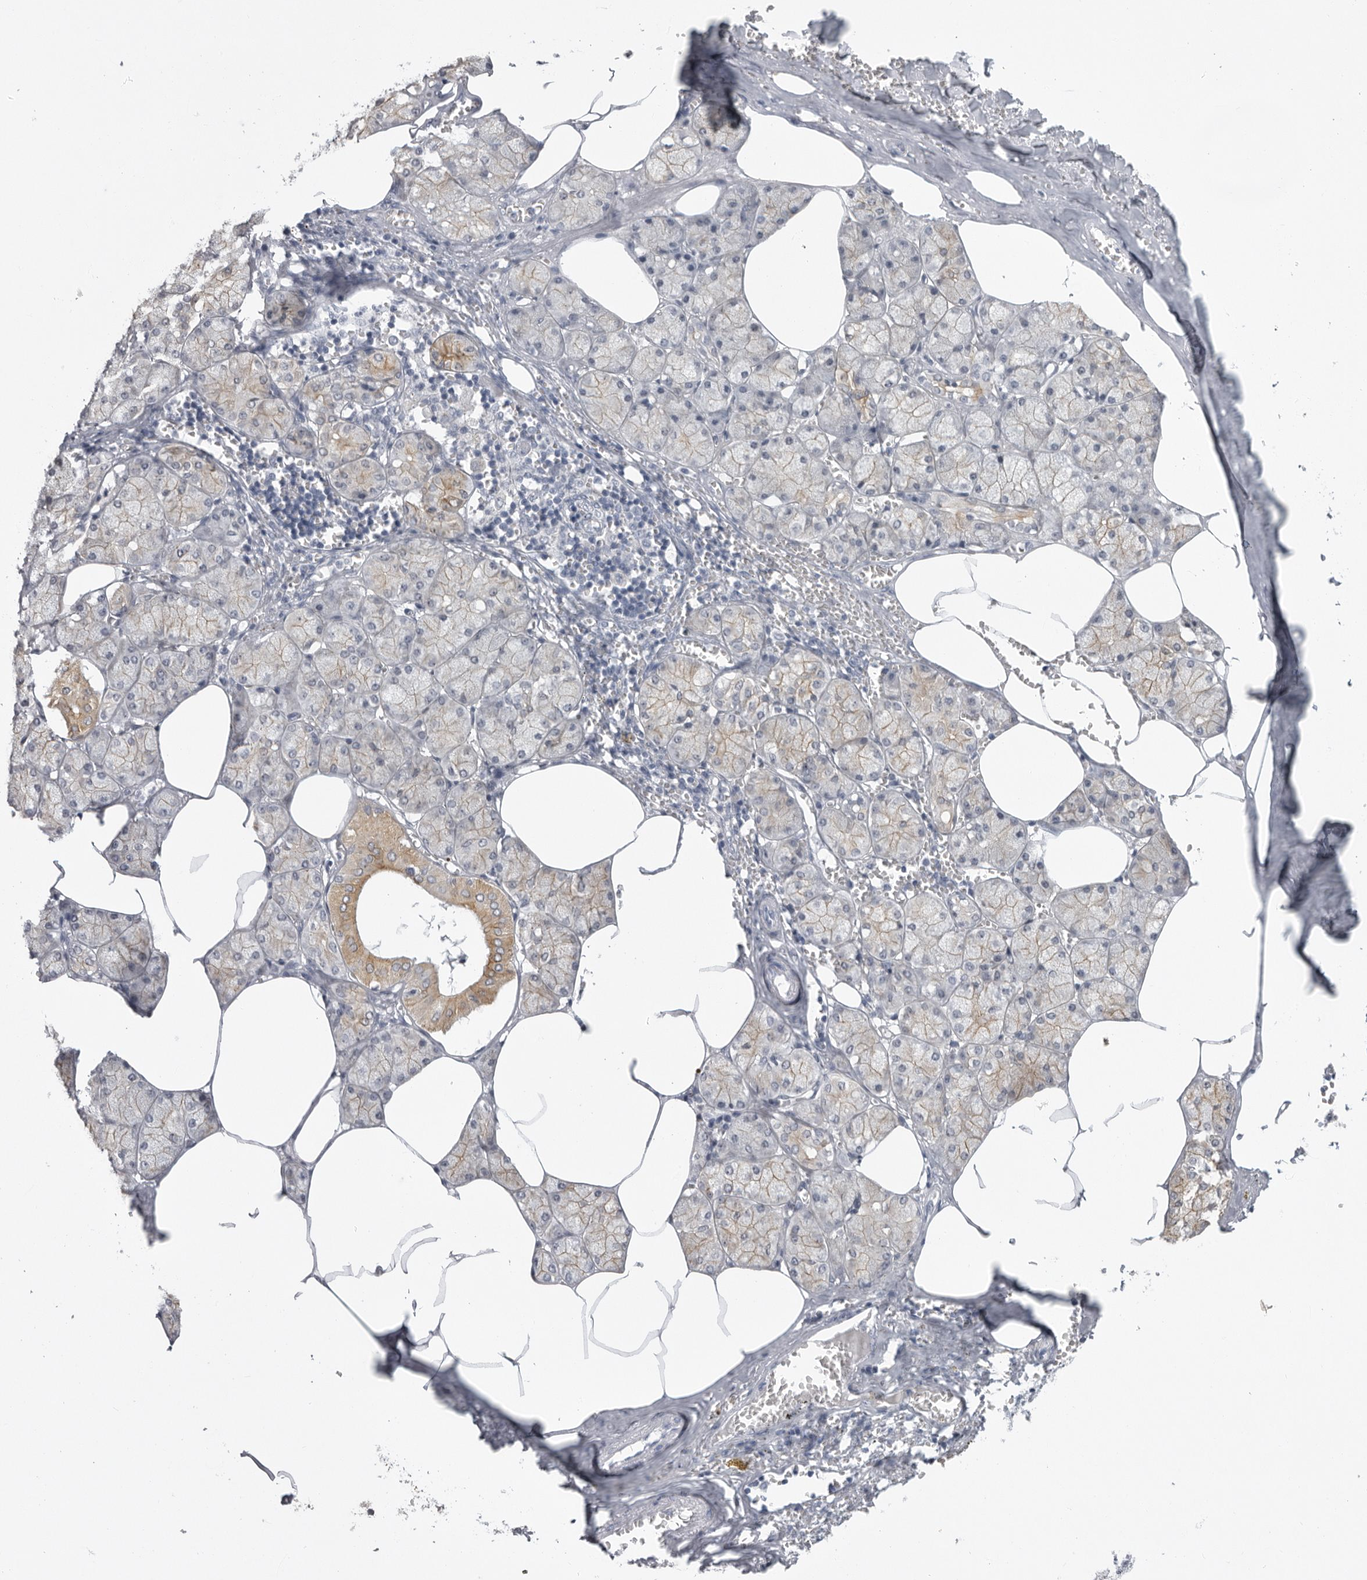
{"staining": {"intensity": "moderate", "quantity": "25%-75%", "location": "cytoplasmic/membranous"}, "tissue": "salivary gland", "cell_type": "Glandular cells", "image_type": "normal", "snomed": [{"axis": "morphology", "description": "Normal tissue, NOS"}, {"axis": "topography", "description": "Salivary gland"}], "caption": "Benign salivary gland shows moderate cytoplasmic/membranous positivity in about 25%-75% of glandular cells, visualized by immunohistochemistry. (brown staining indicates protein expression, while blue staining denotes nuclei).", "gene": "SERPINF2", "patient": {"sex": "male", "age": 62}}